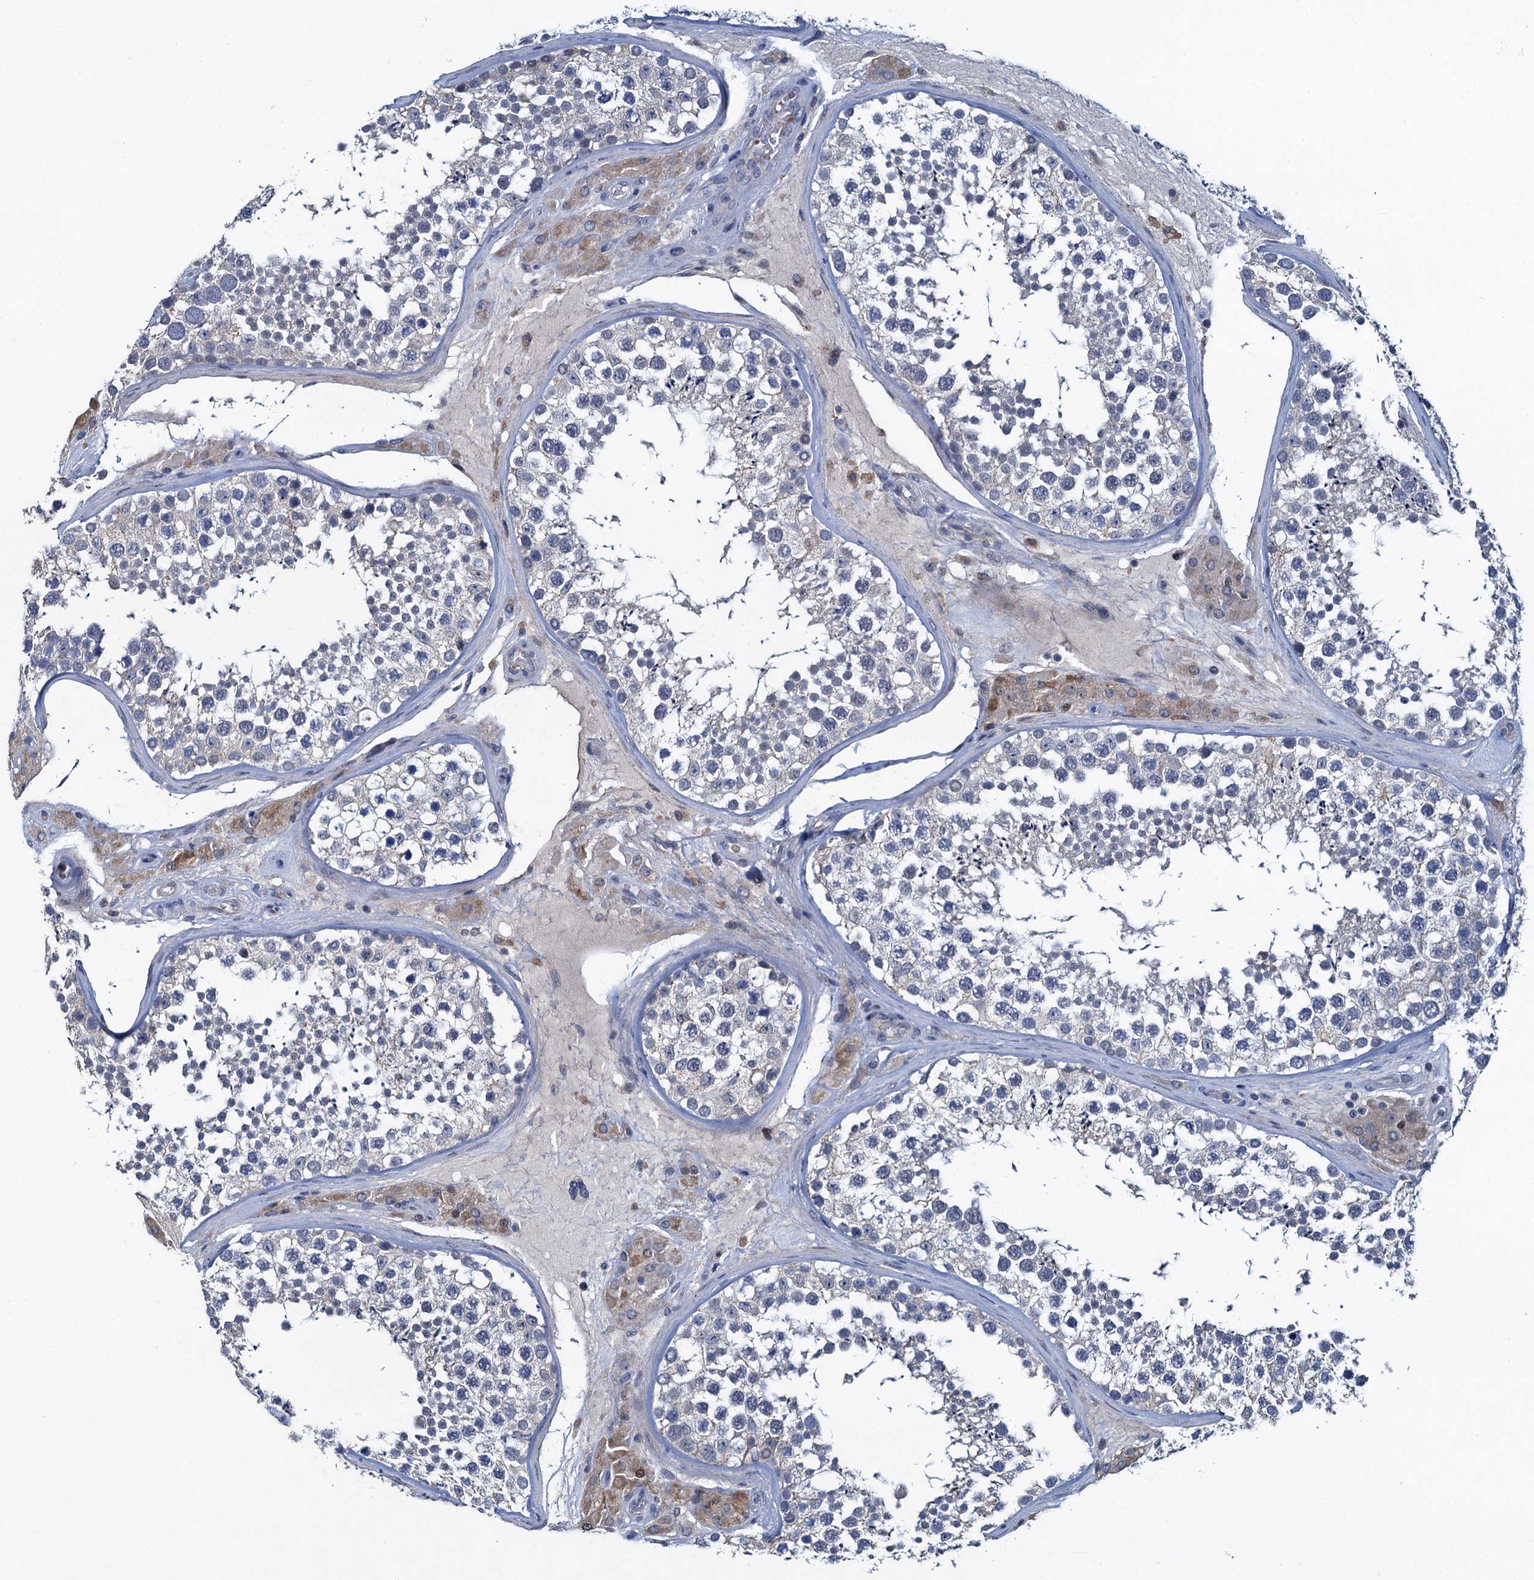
{"staining": {"intensity": "negative", "quantity": "none", "location": "none"}, "tissue": "testis", "cell_type": "Cells in seminiferous ducts", "image_type": "normal", "snomed": [{"axis": "morphology", "description": "Normal tissue, NOS"}, {"axis": "topography", "description": "Testis"}], "caption": "DAB immunohistochemical staining of normal human testis demonstrates no significant positivity in cells in seminiferous ducts.", "gene": "ATOSA", "patient": {"sex": "male", "age": 46}}